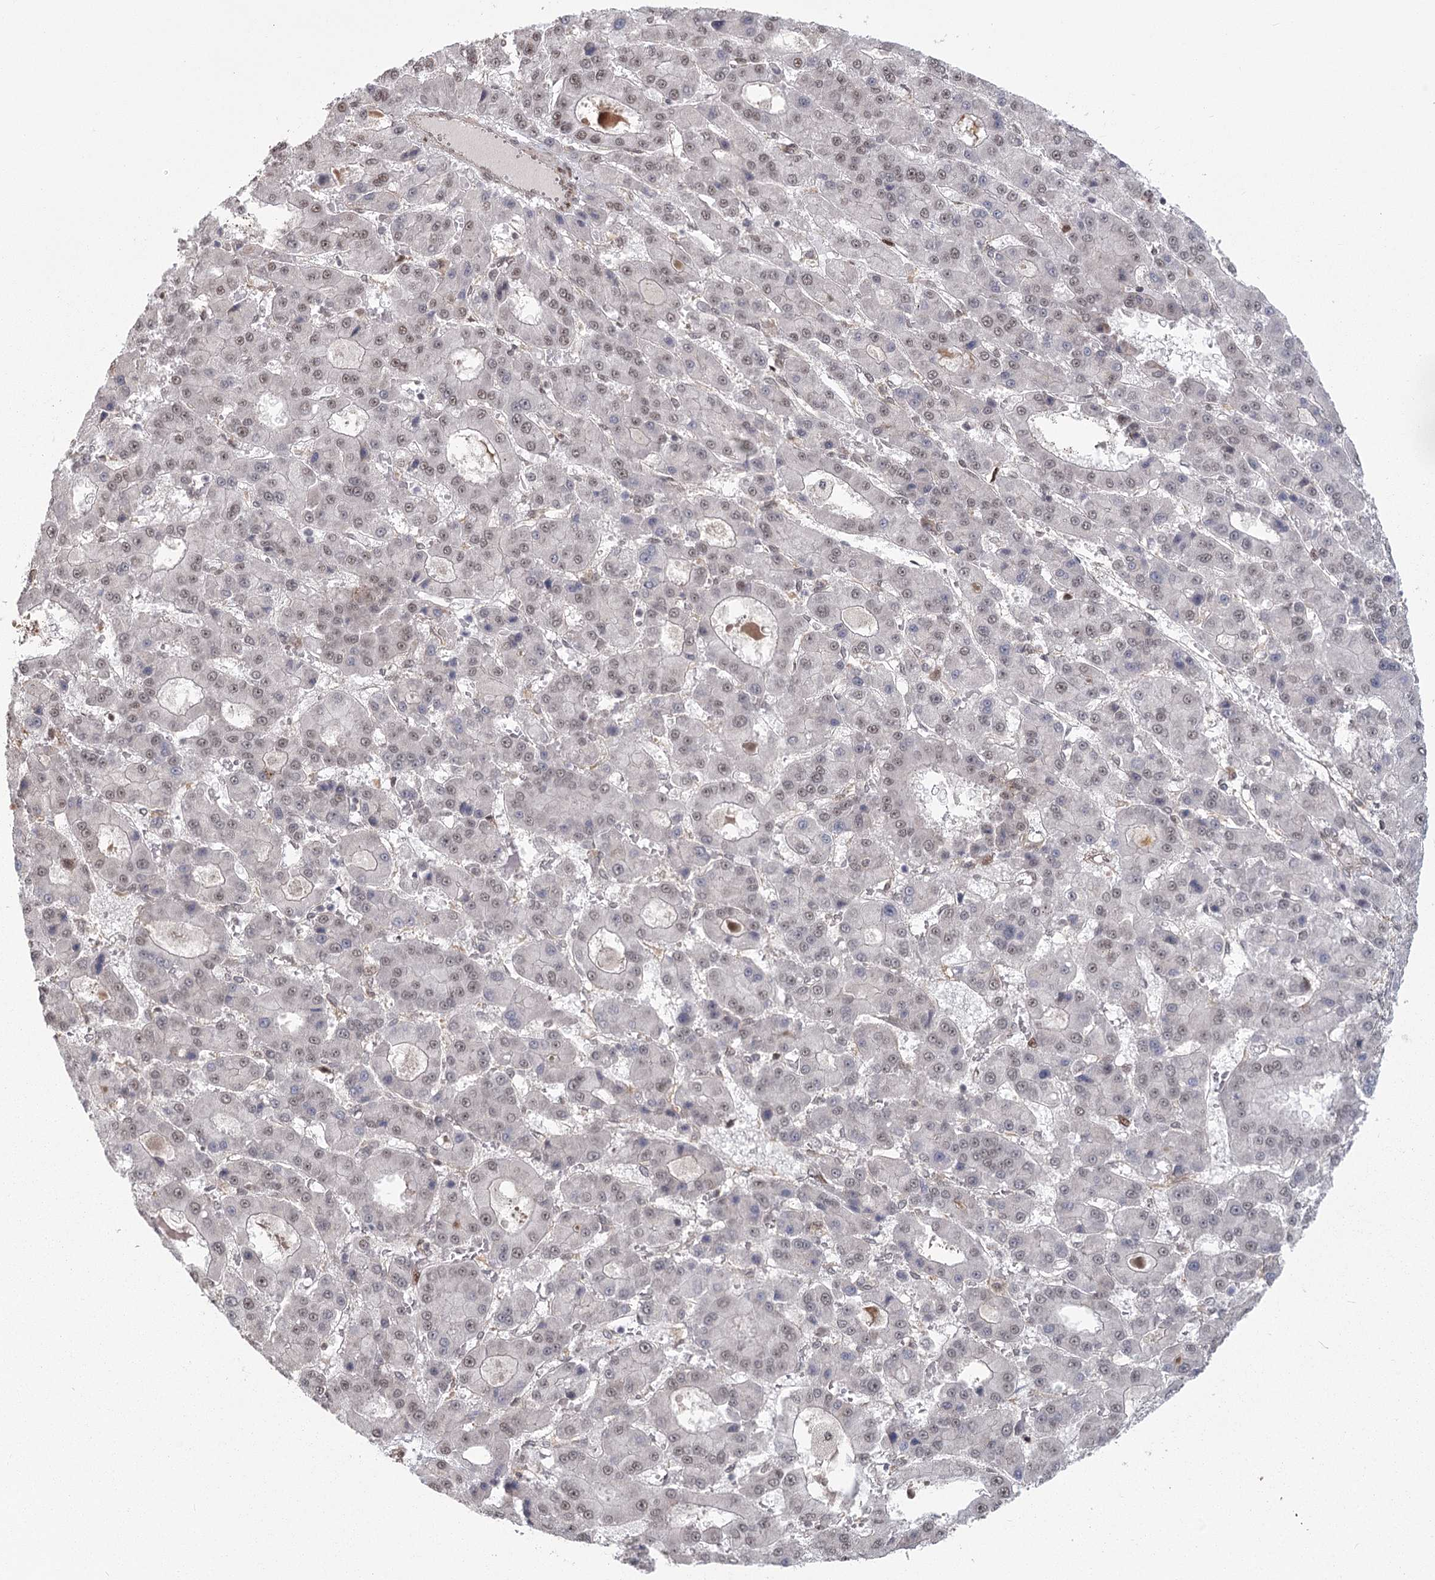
{"staining": {"intensity": "weak", "quantity": ">75%", "location": "nuclear"}, "tissue": "liver cancer", "cell_type": "Tumor cells", "image_type": "cancer", "snomed": [{"axis": "morphology", "description": "Carcinoma, Hepatocellular, NOS"}, {"axis": "topography", "description": "Liver"}], "caption": "Brown immunohistochemical staining in liver cancer displays weak nuclear staining in about >75% of tumor cells. The protein is stained brown, and the nuclei are stained in blue (DAB IHC with brightfield microscopy, high magnification).", "gene": "PARM1", "patient": {"sex": "male", "age": 70}}